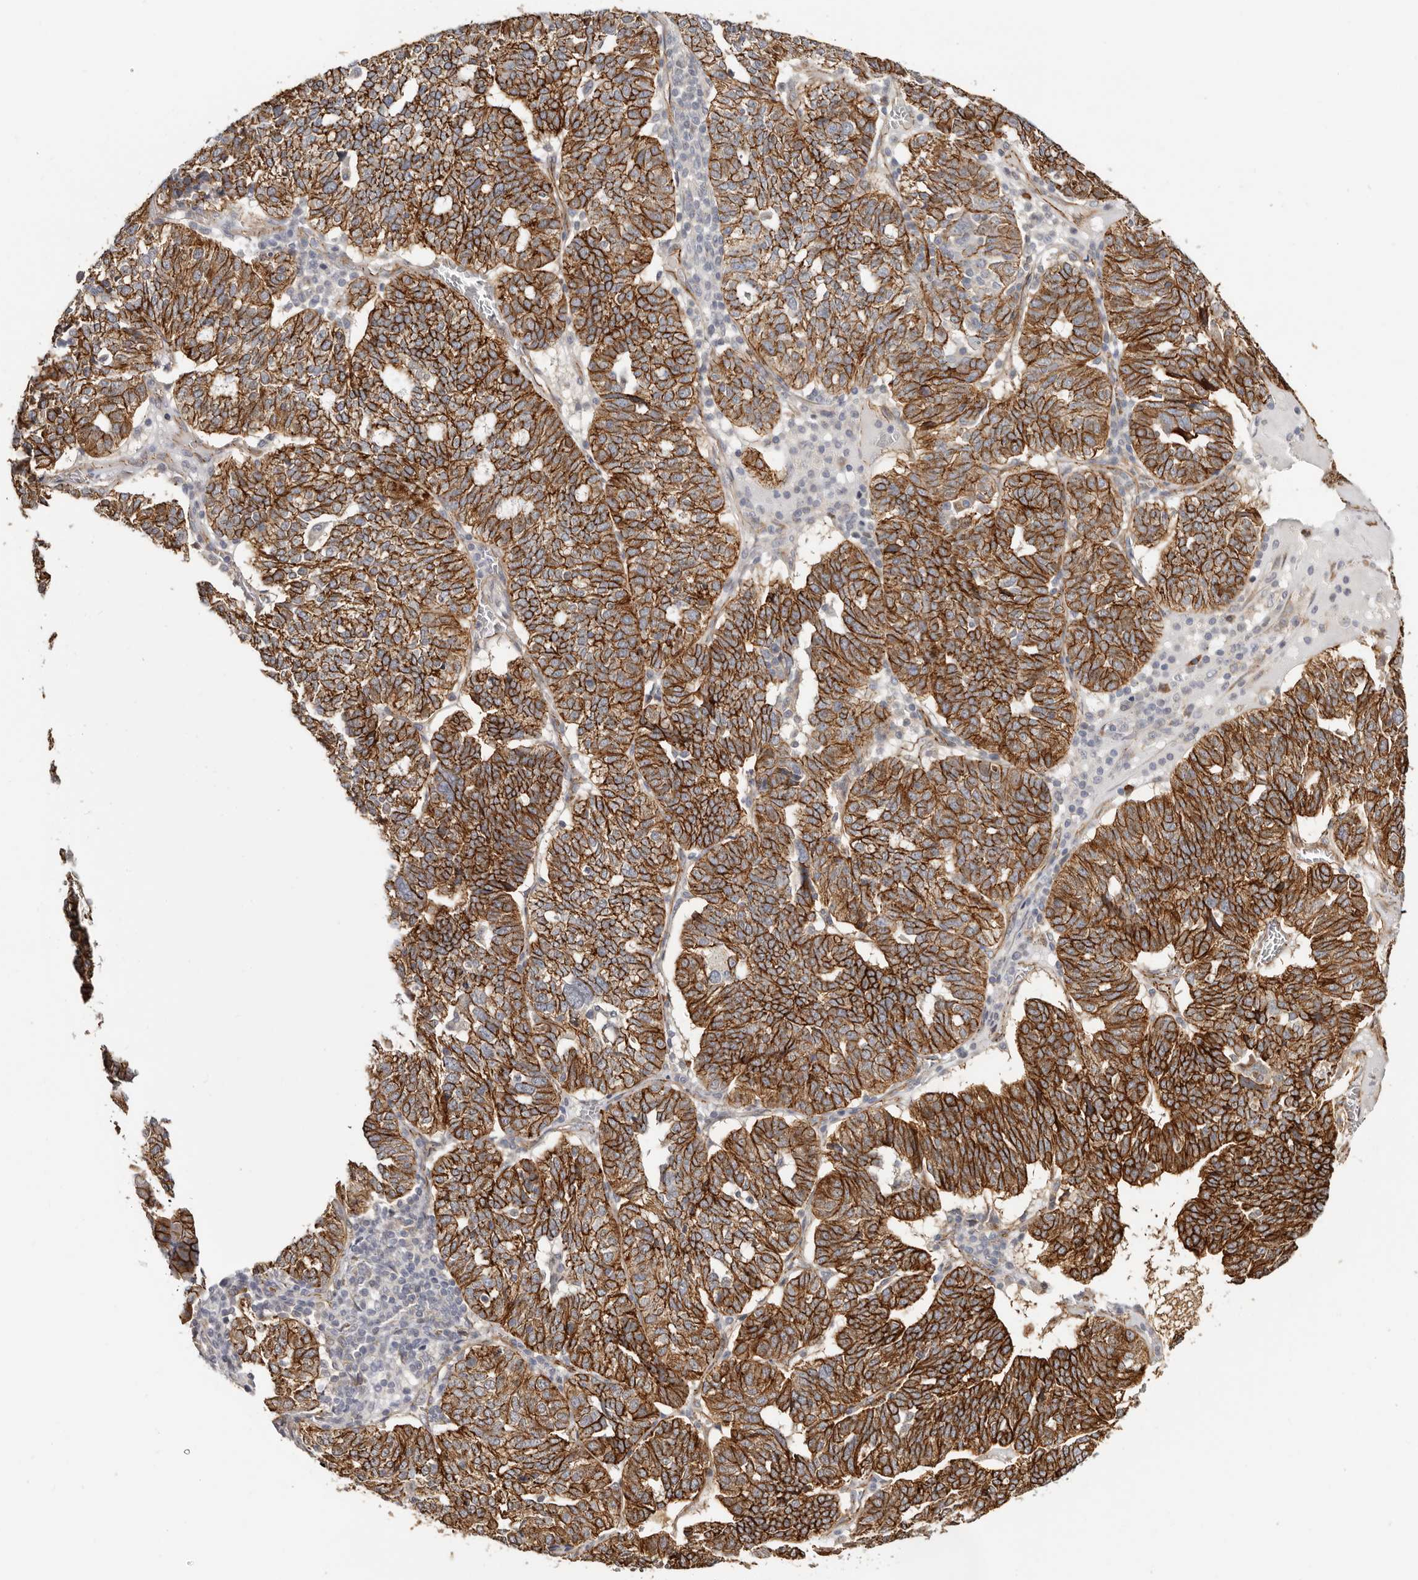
{"staining": {"intensity": "strong", "quantity": ">75%", "location": "cytoplasmic/membranous"}, "tissue": "ovarian cancer", "cell_type": "Tumor cells", "image_type": "cancer", "snomed": [{"axis": "morphology", "description": "Cystadenocarcinoma, serous, NOS"}, {"axis": "topography", "description": "Ovary"}], "caption": "Protein analysis of ovarian cancer tissue shows strong cytoplasmic/membranous positivity in approximately >75% of tumor cells. Nuclei are stained in blue.", "gene": "CTNNB1", "patient": {"sex": "female", "age": 59}}